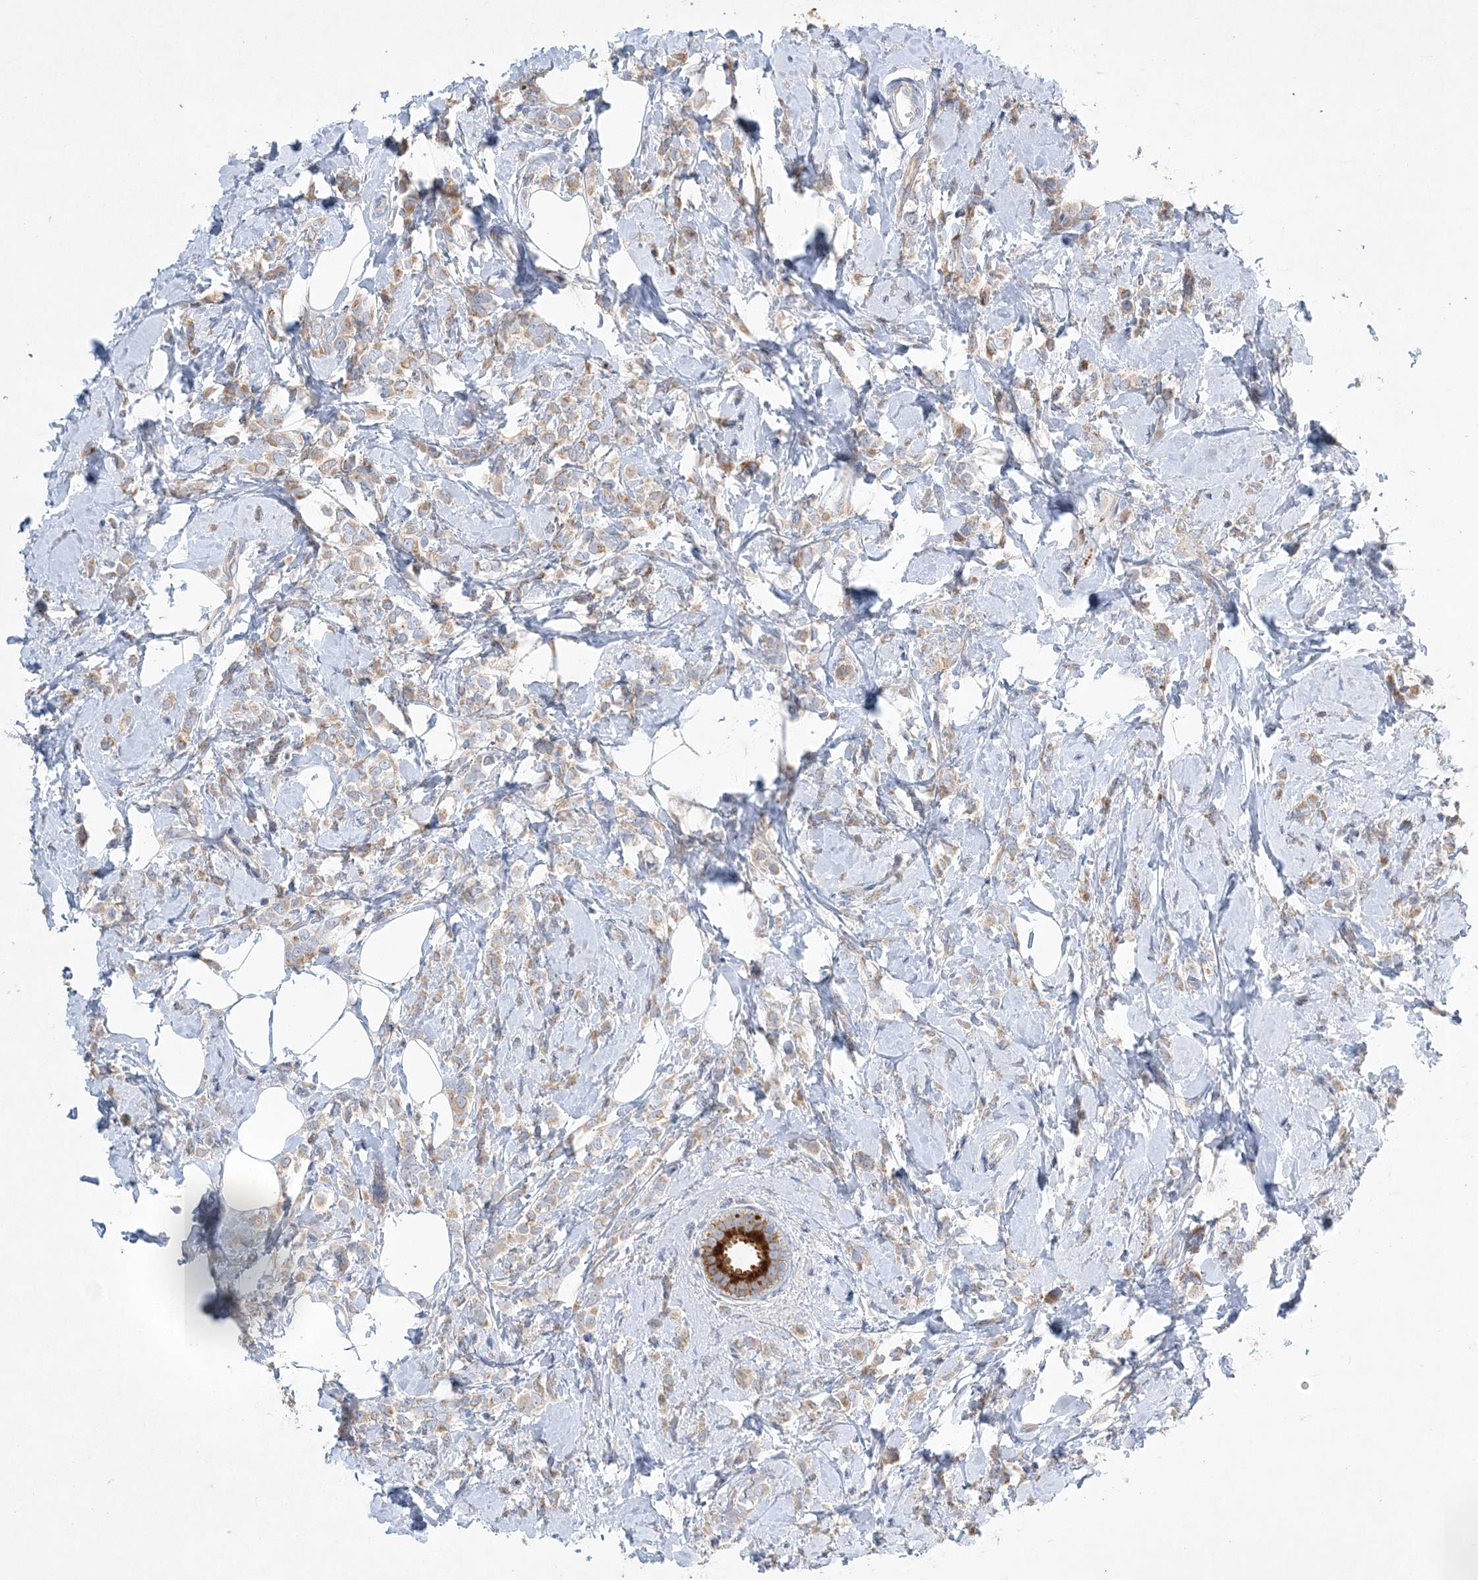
{"staining": {"intensity": "weak", "quantity": "25%-75%", "location": "cytoplasmic/membranous"}, "tissue": "breast cancer", "cell_type": "Tumor cells", "image_type": "cancer", "snomed": [{"axis": "morphology", "description": "Lobular carcinoma"}, {"axis": "topography", "description": "Breast"}], "caption": "Protein expression analysis of breast cancer demonstrates weak cytoplasmic/membranous expression in approximately 25%-75% of tumor cells.", "gene": "ADCK2", "patient": {"sex": "female", "age": 47}}